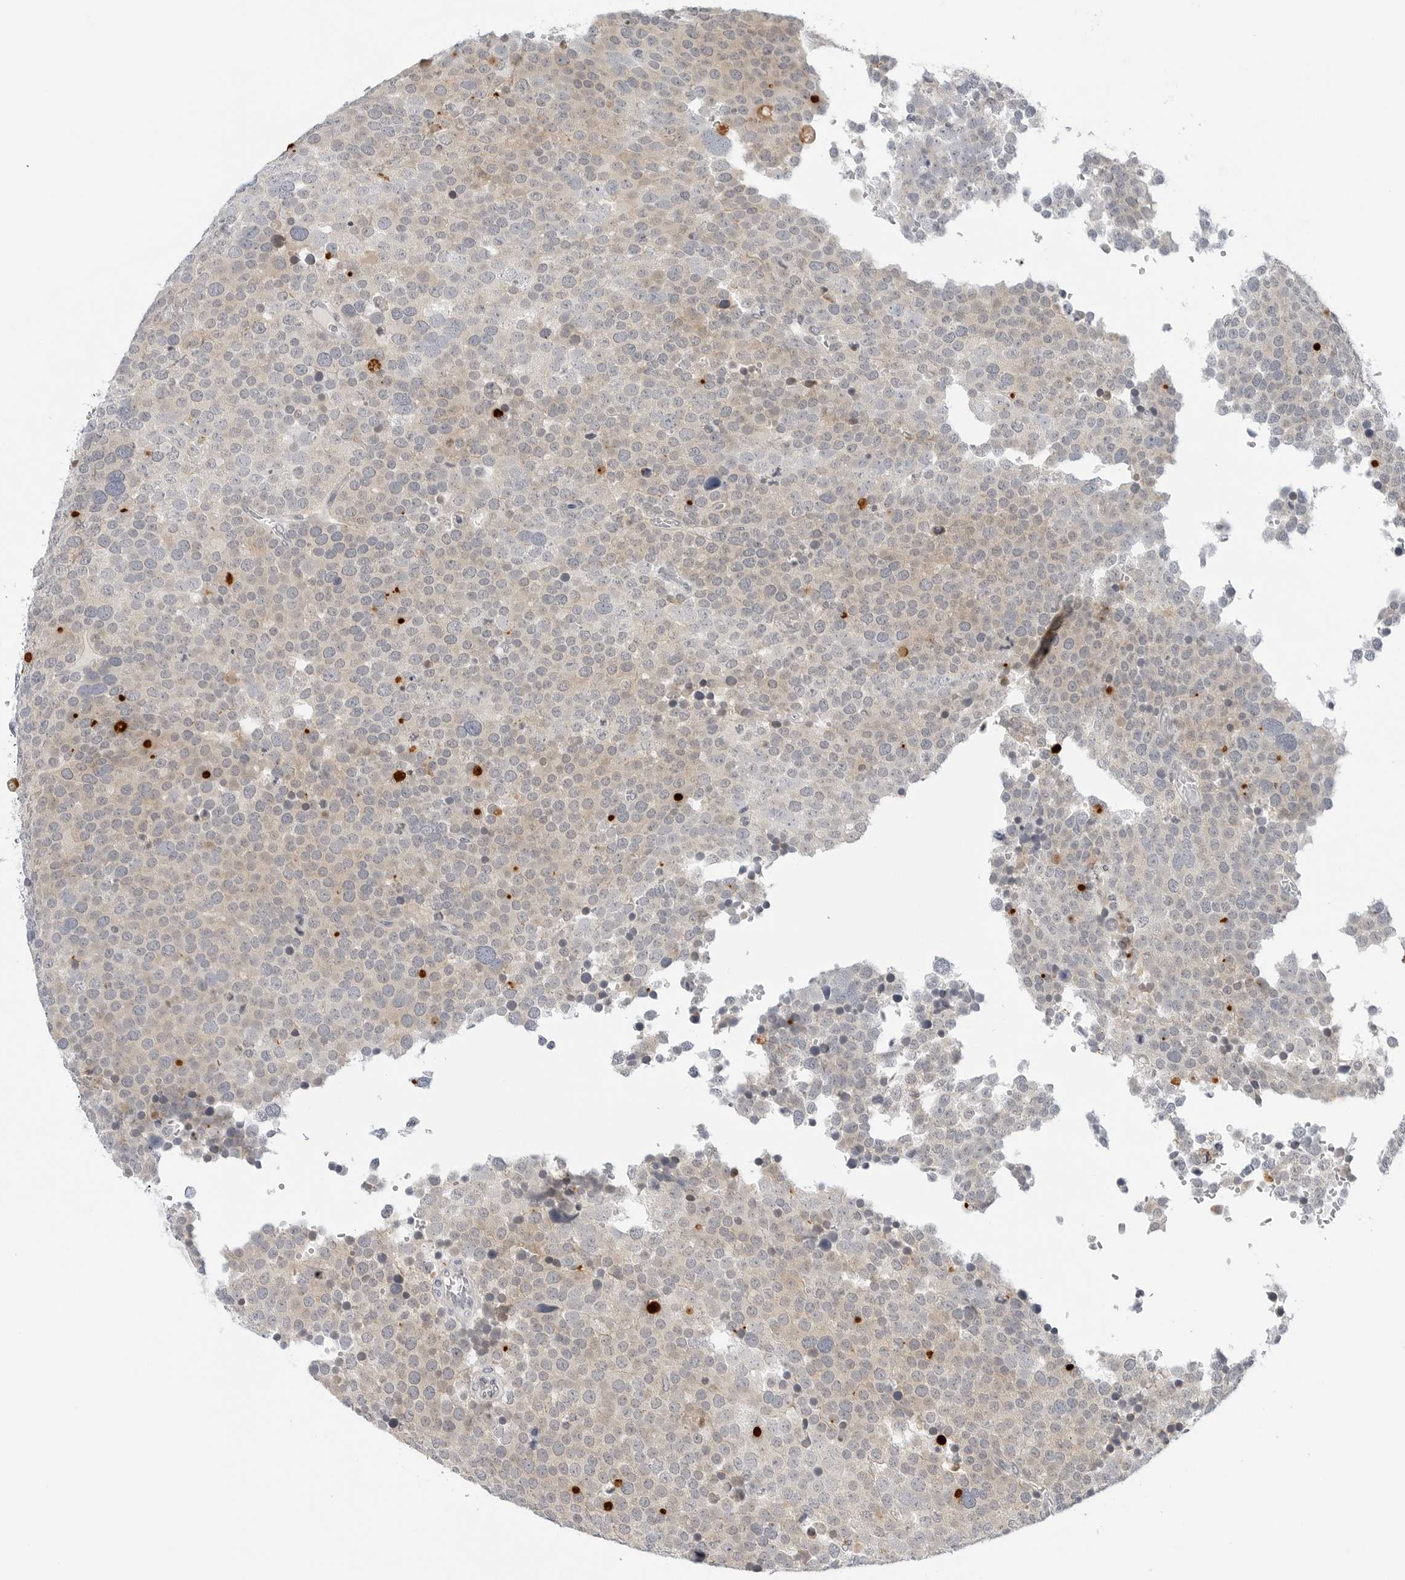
{"staining": {"intensity": "moderate", "quantity": "<25%", "location": "cytoplasmic/membranous"}, "tissue": "testis cancer", "cell_type": "Tumor cells", "image_type": "cancer", "snomed": [{"axis": "morphology", "description": "Seminoma, NOS"}, {"axis": "topography", "description": "Testis"}], "caption": "High-power microscopy captured an IHC photomicrograph of seminoma (testis), revealing moderate cytoplasmic/membranous positivity in approximately <25% of tumor cells.", "gene": "MAP2K5", "patient": {"sex": "male", "age": 71}}